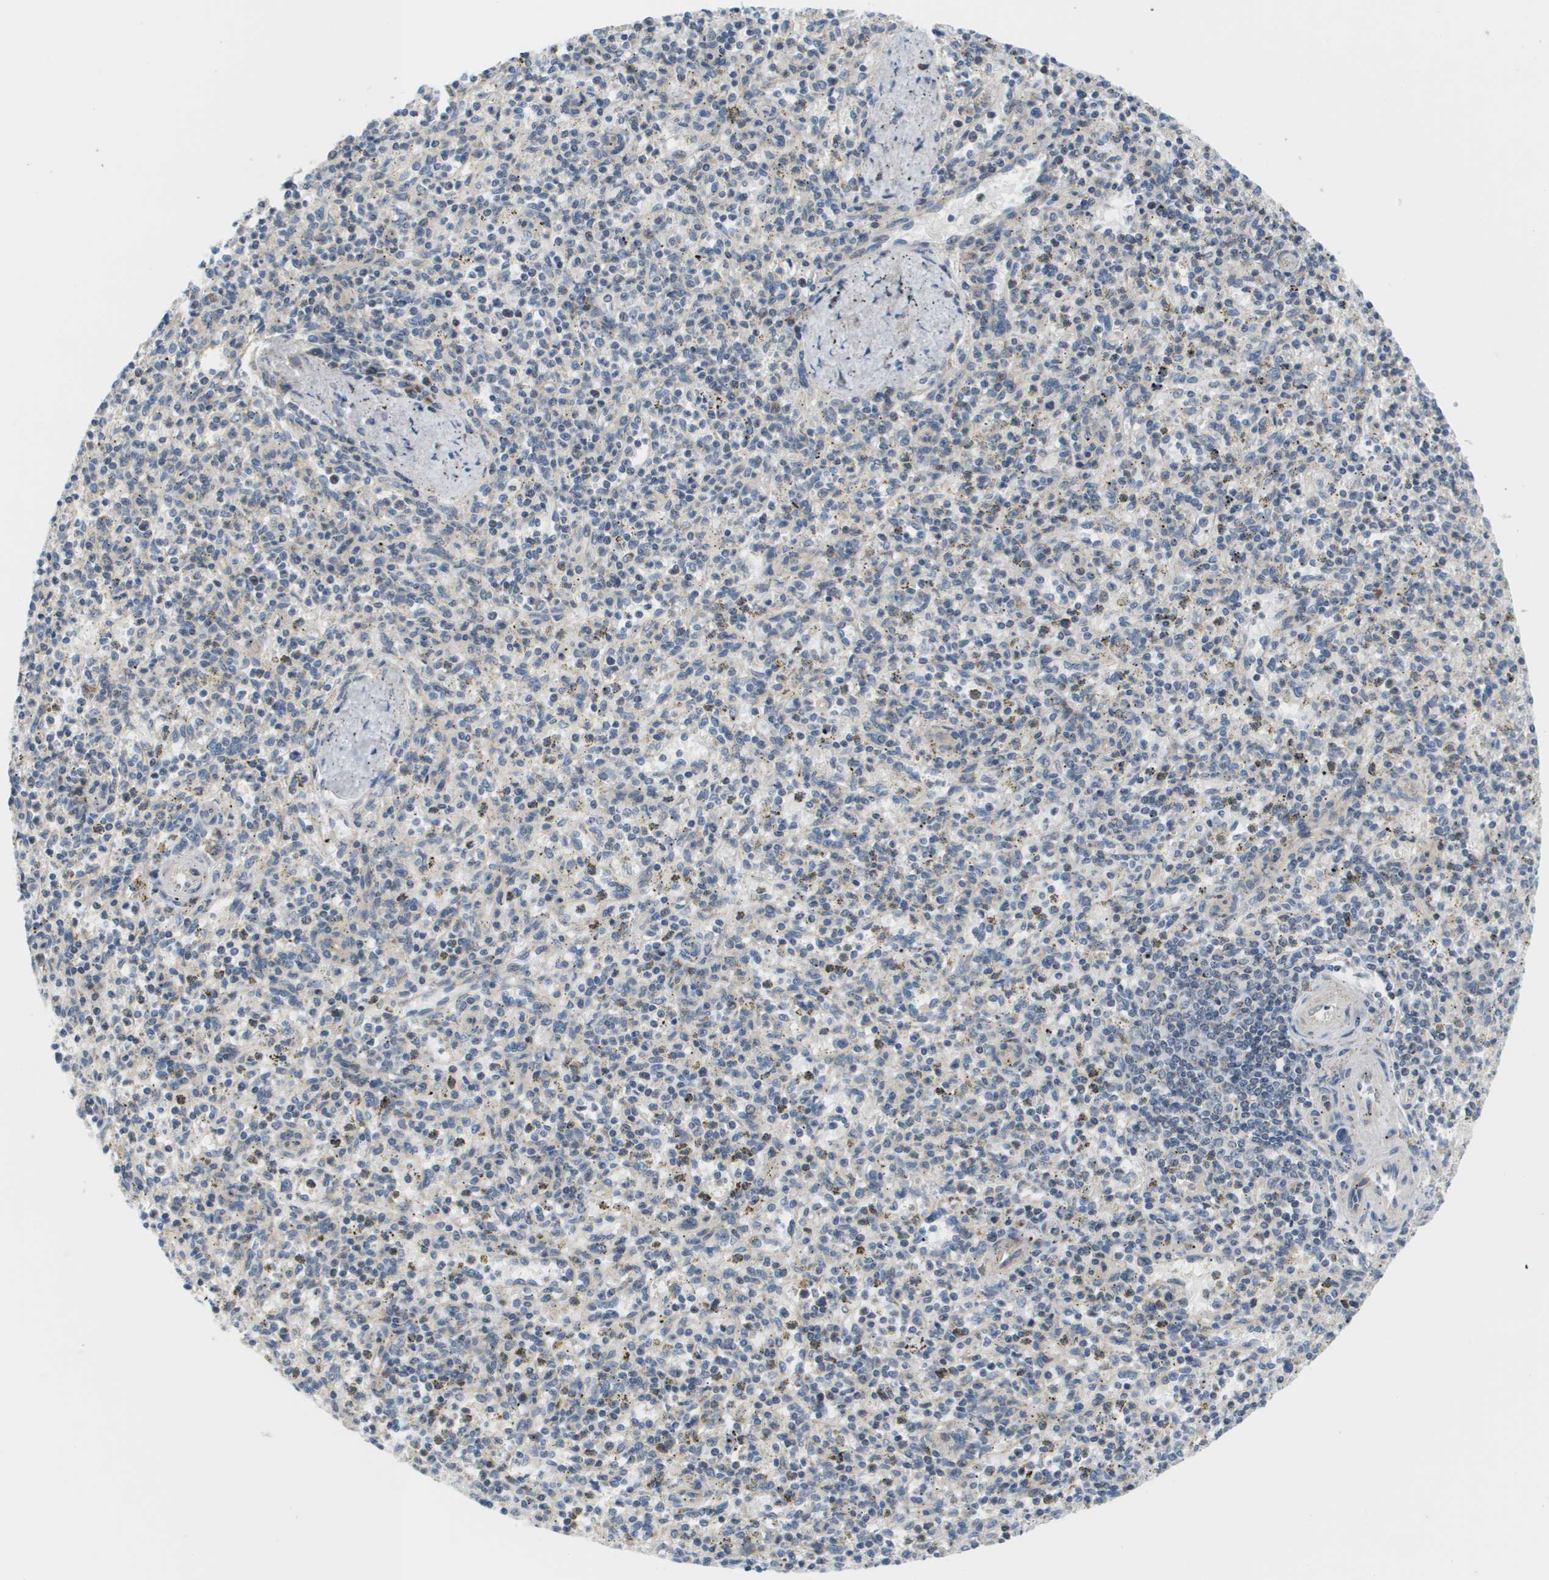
{"staining": {"intensity": "weak", "quantity": "<25%", "location": "cytoplasmic/membranous"}, "tissue": "spleen", "cell_type": "Cells in red pulp", "image_type": "normal", "snomed": [{"axis": "morphology", "description": "Normal tissue, NOS"}, {"axis": "topography", "description": "Spleen"}], "caption": "The histopathology image displays no significant expression in cells in red pulp of spleen.", "gene": "KRT23", "patient": {"sex": "male", "age": 72}}